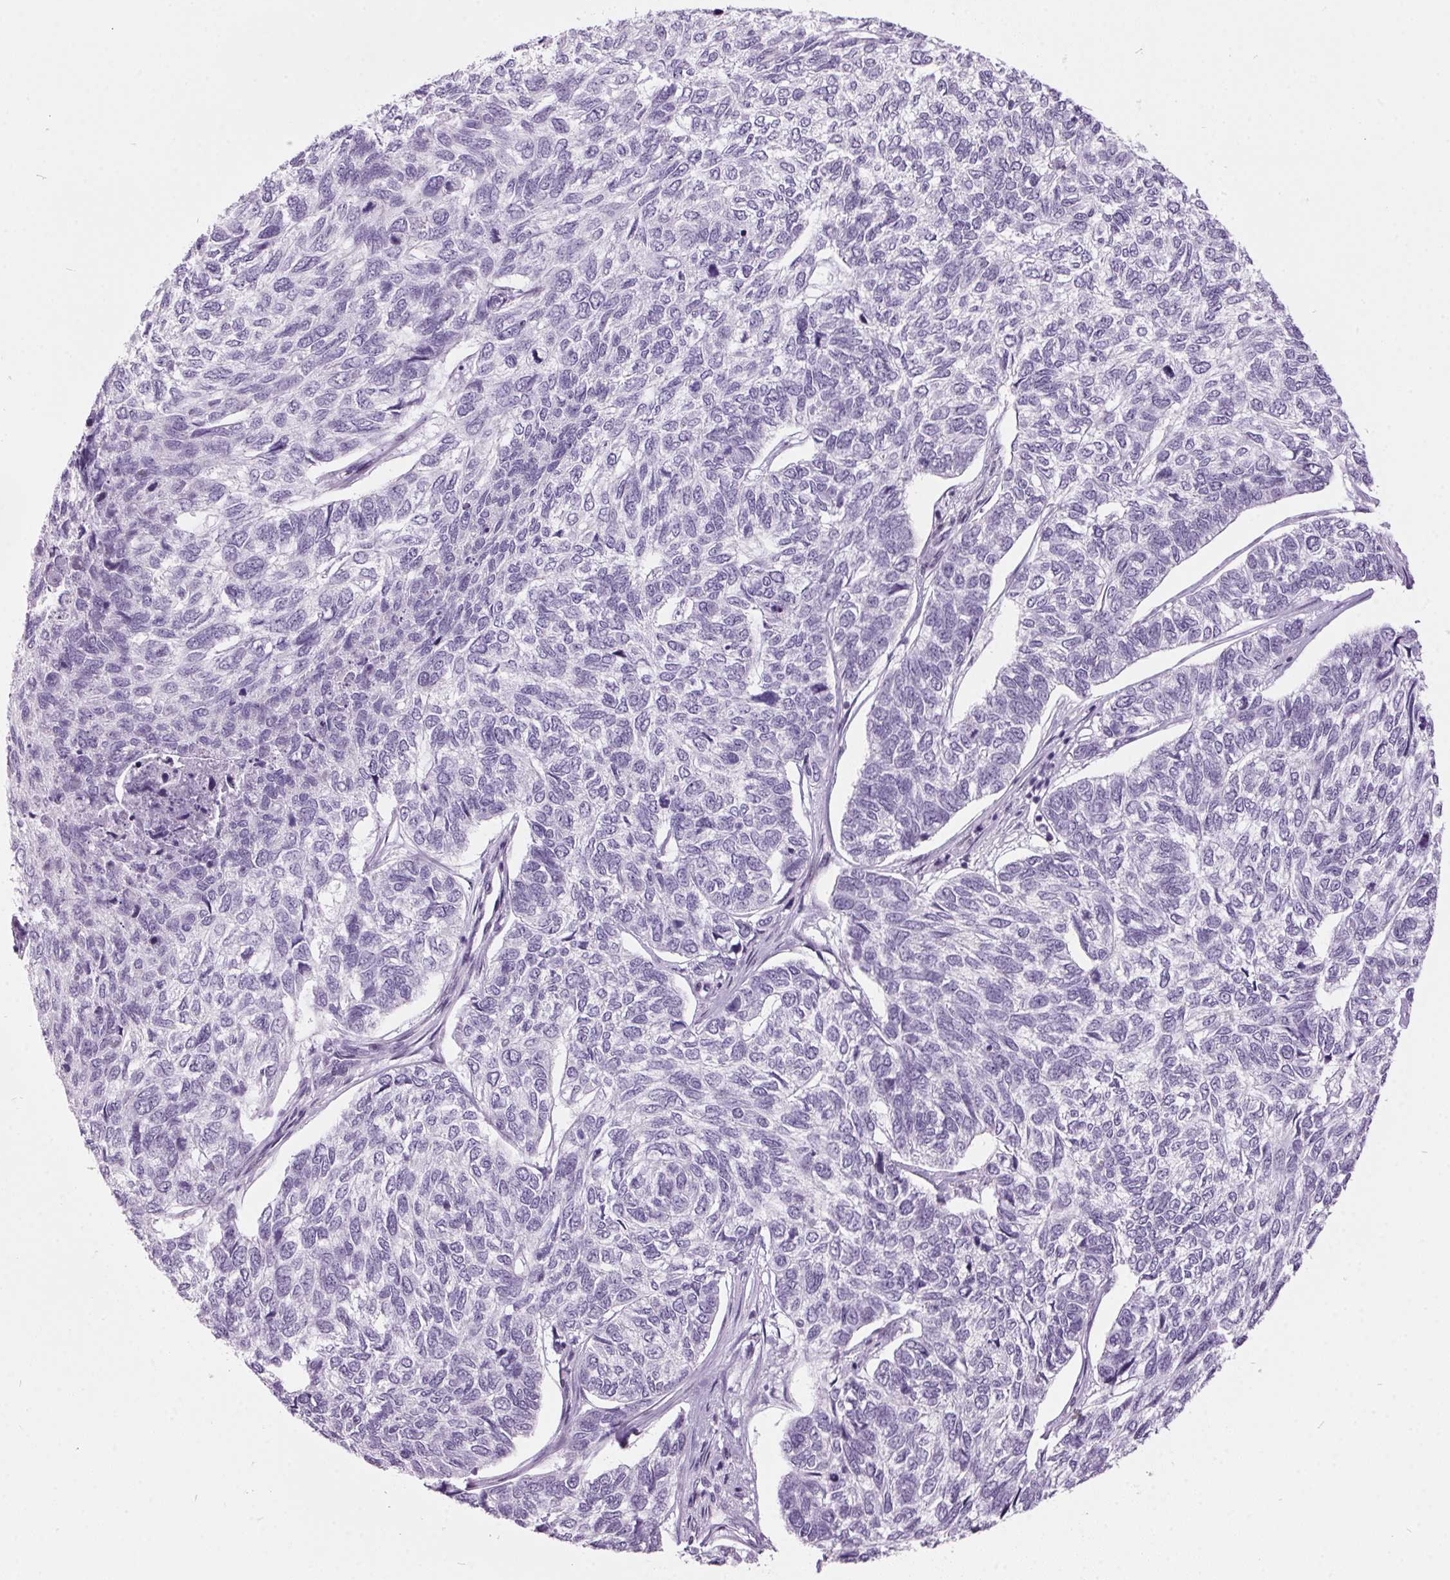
{"staining": {"intensity": "negative", "quantity": "none", "location": "none"}, "tissue": "skin cancer", "cell_type": "Tumor cells", "image_type": "cancer", "snomed": [{"axis": "morphology", "description": "Basal cell carcinoma"}, {"axis": "topography", "description": "Skin"}], "caption": "DAB (3,3'-diaminobenzidine) immunohistochemical staining of skin cancer demonstrates no significant expression in tumor cells.", "gene": "ODAD2", "patient": {"sex": "female", "age": 65}}